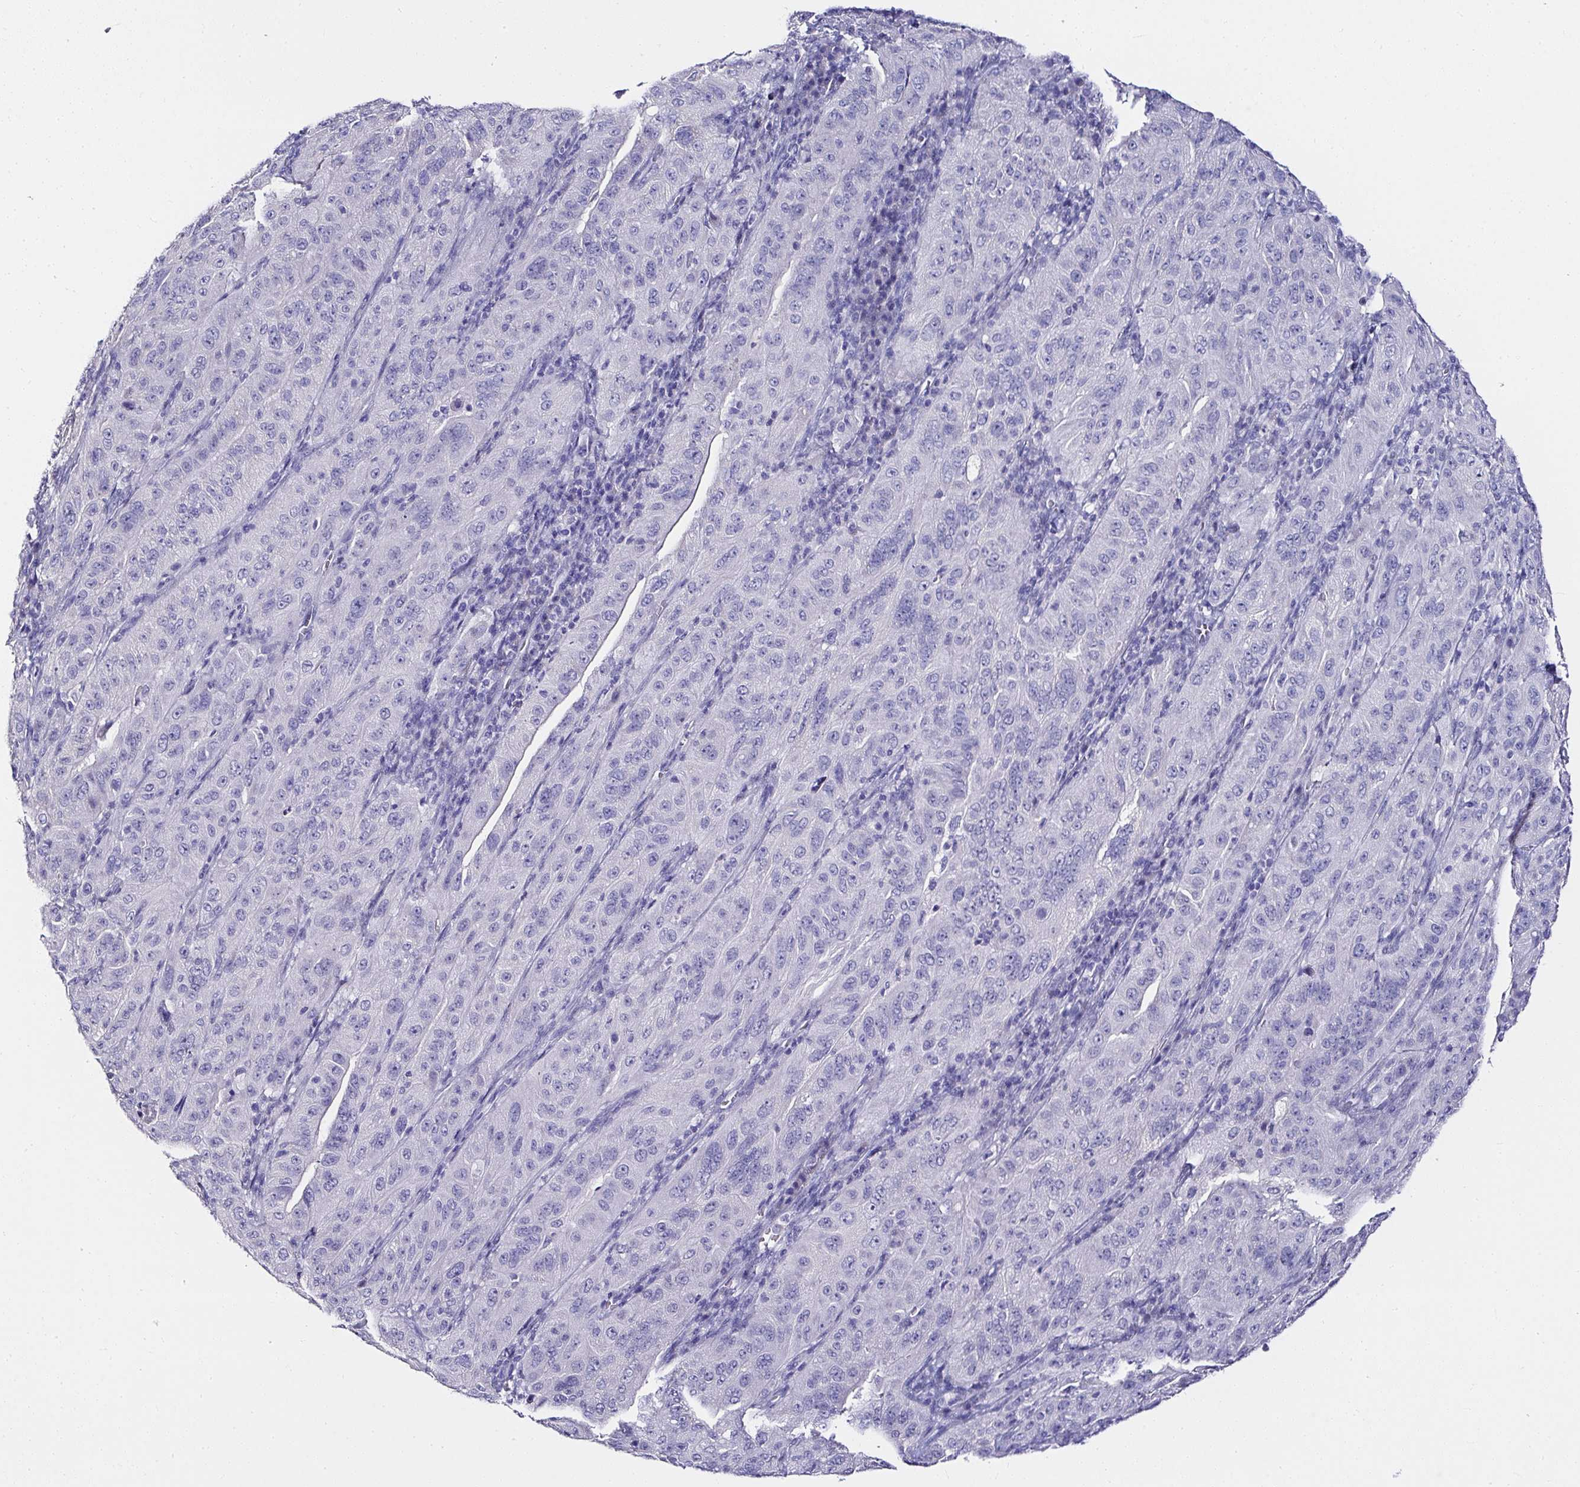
{"staining": {"intensity": "negative", "quantity": "none", "location": "none"}, "tissue": "pancreatic cancer", "cell_type": "Tumor cells", "image_type": "cancer", "snomed": [{"axis": "morphology", "description": "Adenocarcinoma, NOS"}, {"axis": "topography", "description": "Pancreas"}], "caption": "DAB immunohistochemical staining of human adenocarcinoma (pancreatic) reveals no significant positivity in tumor cells.", "gene": "ATP2A1", "patient": {"sex": "male", "age": 63}}